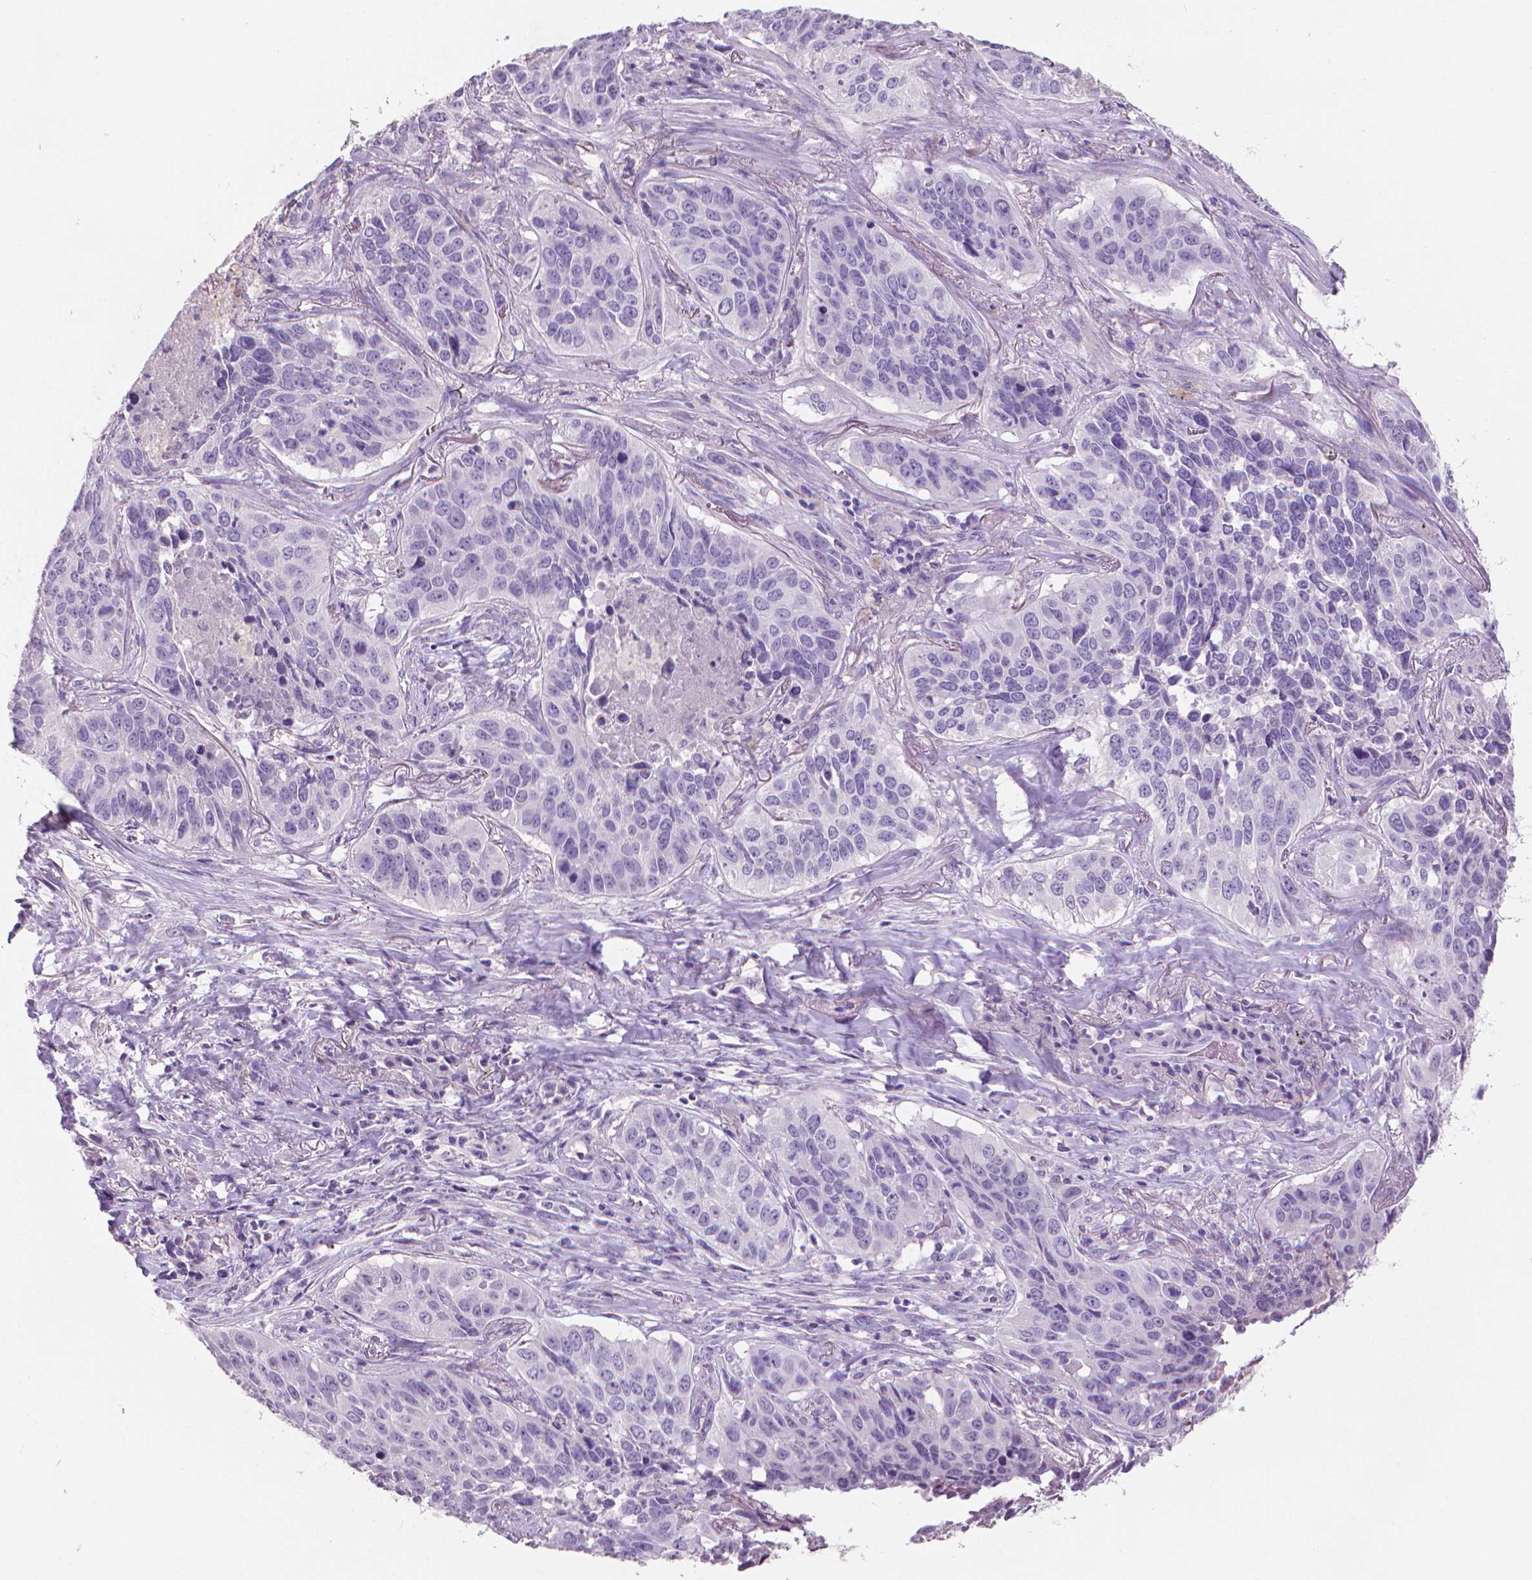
{"staining": {"intensity": "negative", "quantity": "none", "location": "none"}, "tissue": "lung cancer", "cell_type": "Tumor cells", "image_type": "cancer", "snomed": [{"axis": "morphology", "description": "Normal tissue, NOS"}, {"axis": "morphology", "description": "Squamous cell carcinoma, NOS"}, {"axis": "topography", "description": "Bronchus"}, {"axis": "topography", "description": "Lung"}], "caption": "DAB immunohistochemical staining of human squamous cell carcinoma (lung) demonstrates no significant expression in tumor cells.", "gene": "XPNPEP2", "patient": {"sex": "male", "age": 64}}